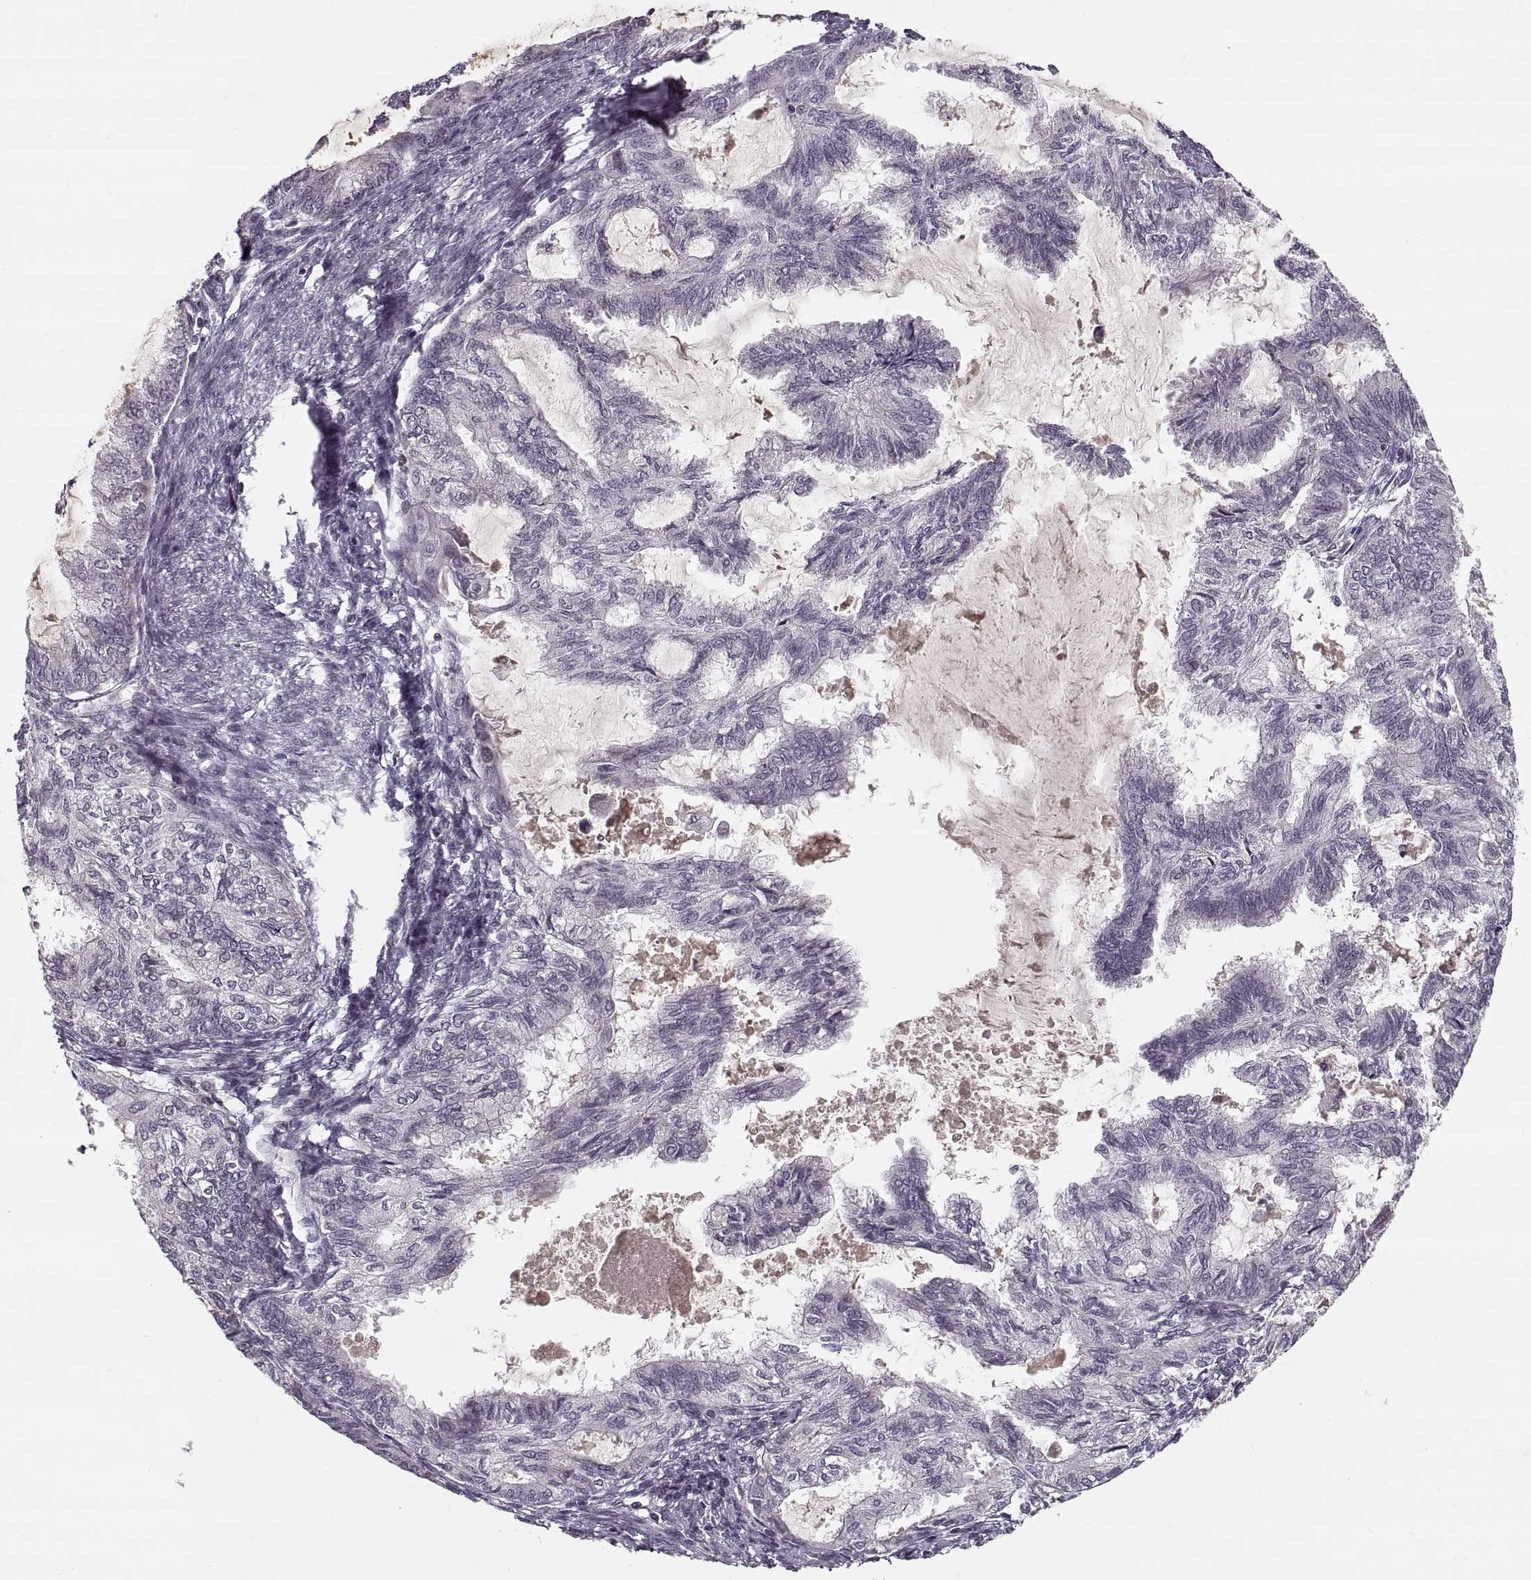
{"staining": {"intensity": "negative", "quantity": "none", "location": "none"}, "tissue": "endometrial cancer", "cell_type": "Tumor cells", "image_type": "cancer", "snomed": [{"axis": "morphology", "description": "Adenocarcinoma, NOS"}, {"axis": "topography", "description": "Endometrium"}], "caption": "The micrograph shows no staining of tumor cells in endometrial cancer (adenocarcinoma).", "gene": "ASIC3", "patient": {"sex": "female", "age": 86}}